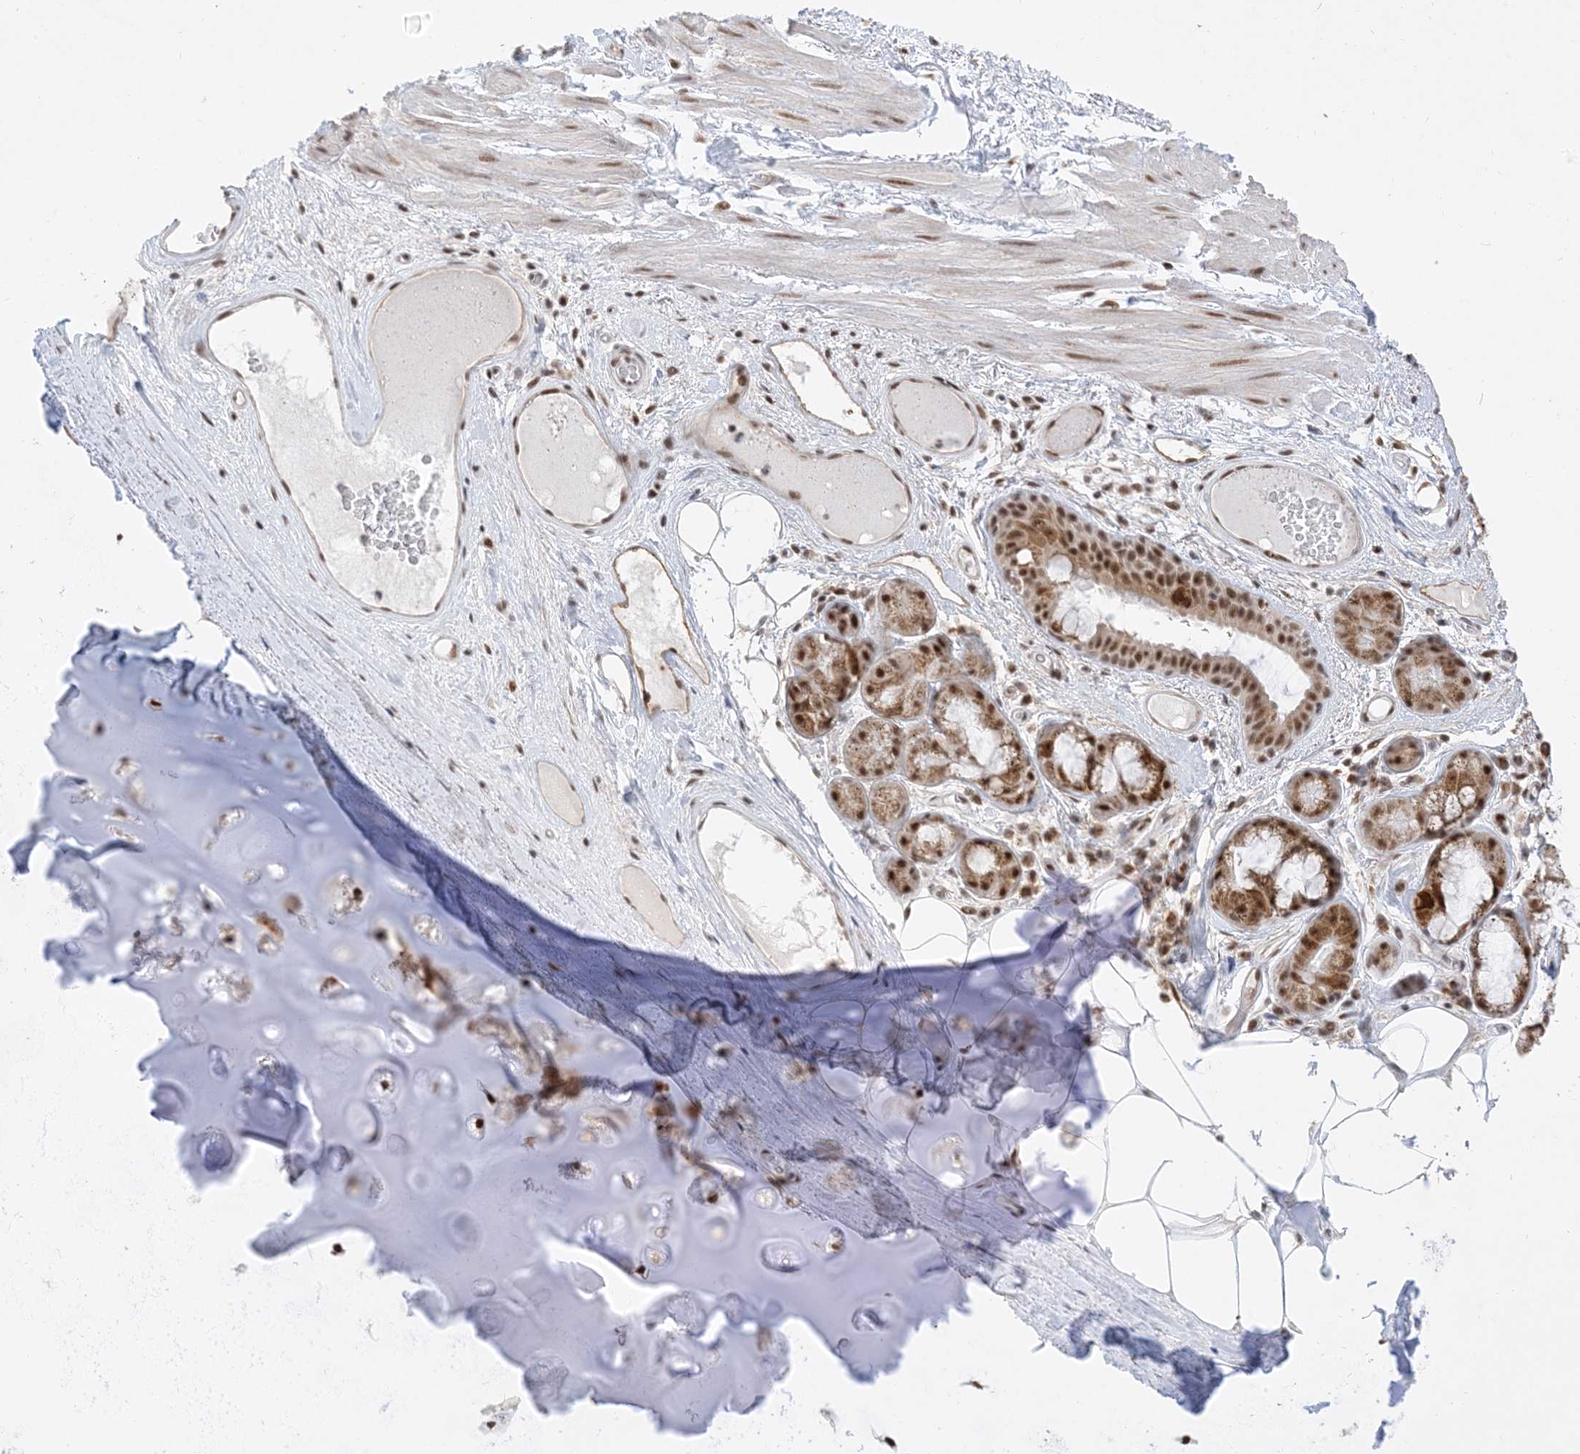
{"staining": {"intensity": "weak", "quantity": "<25%", "location": "cytoplasmic/membranous"}, "tissue": "adipose tissue", "cell_type": "Adipocytes", "image_type": "normal", "snomed": [{"axis": "morphology", "description": "Normal tissue, NOS"}, {"axis": "morphology", "description": "Squamous cell carcinoma, NOS"}, {"axis": "topography", "description": "Lymph node"}, {"axis": "topography", "description": "Bronchus"}, {"axis": "topography", "description": "Lung"}], "caption": "The immunohistochemistry (IHC) micrograph has no significant staining in adipocytes of adipose tissue. (Stains: DAB (3,3'-diaminobenzidine) immunohistochemistry (IHC) with hematoxylin counter stain, Microscopy: brightfield microscopy at high magnification).", "gene": "SF3A3", "patient": {"sex": "male", "age": 66}}